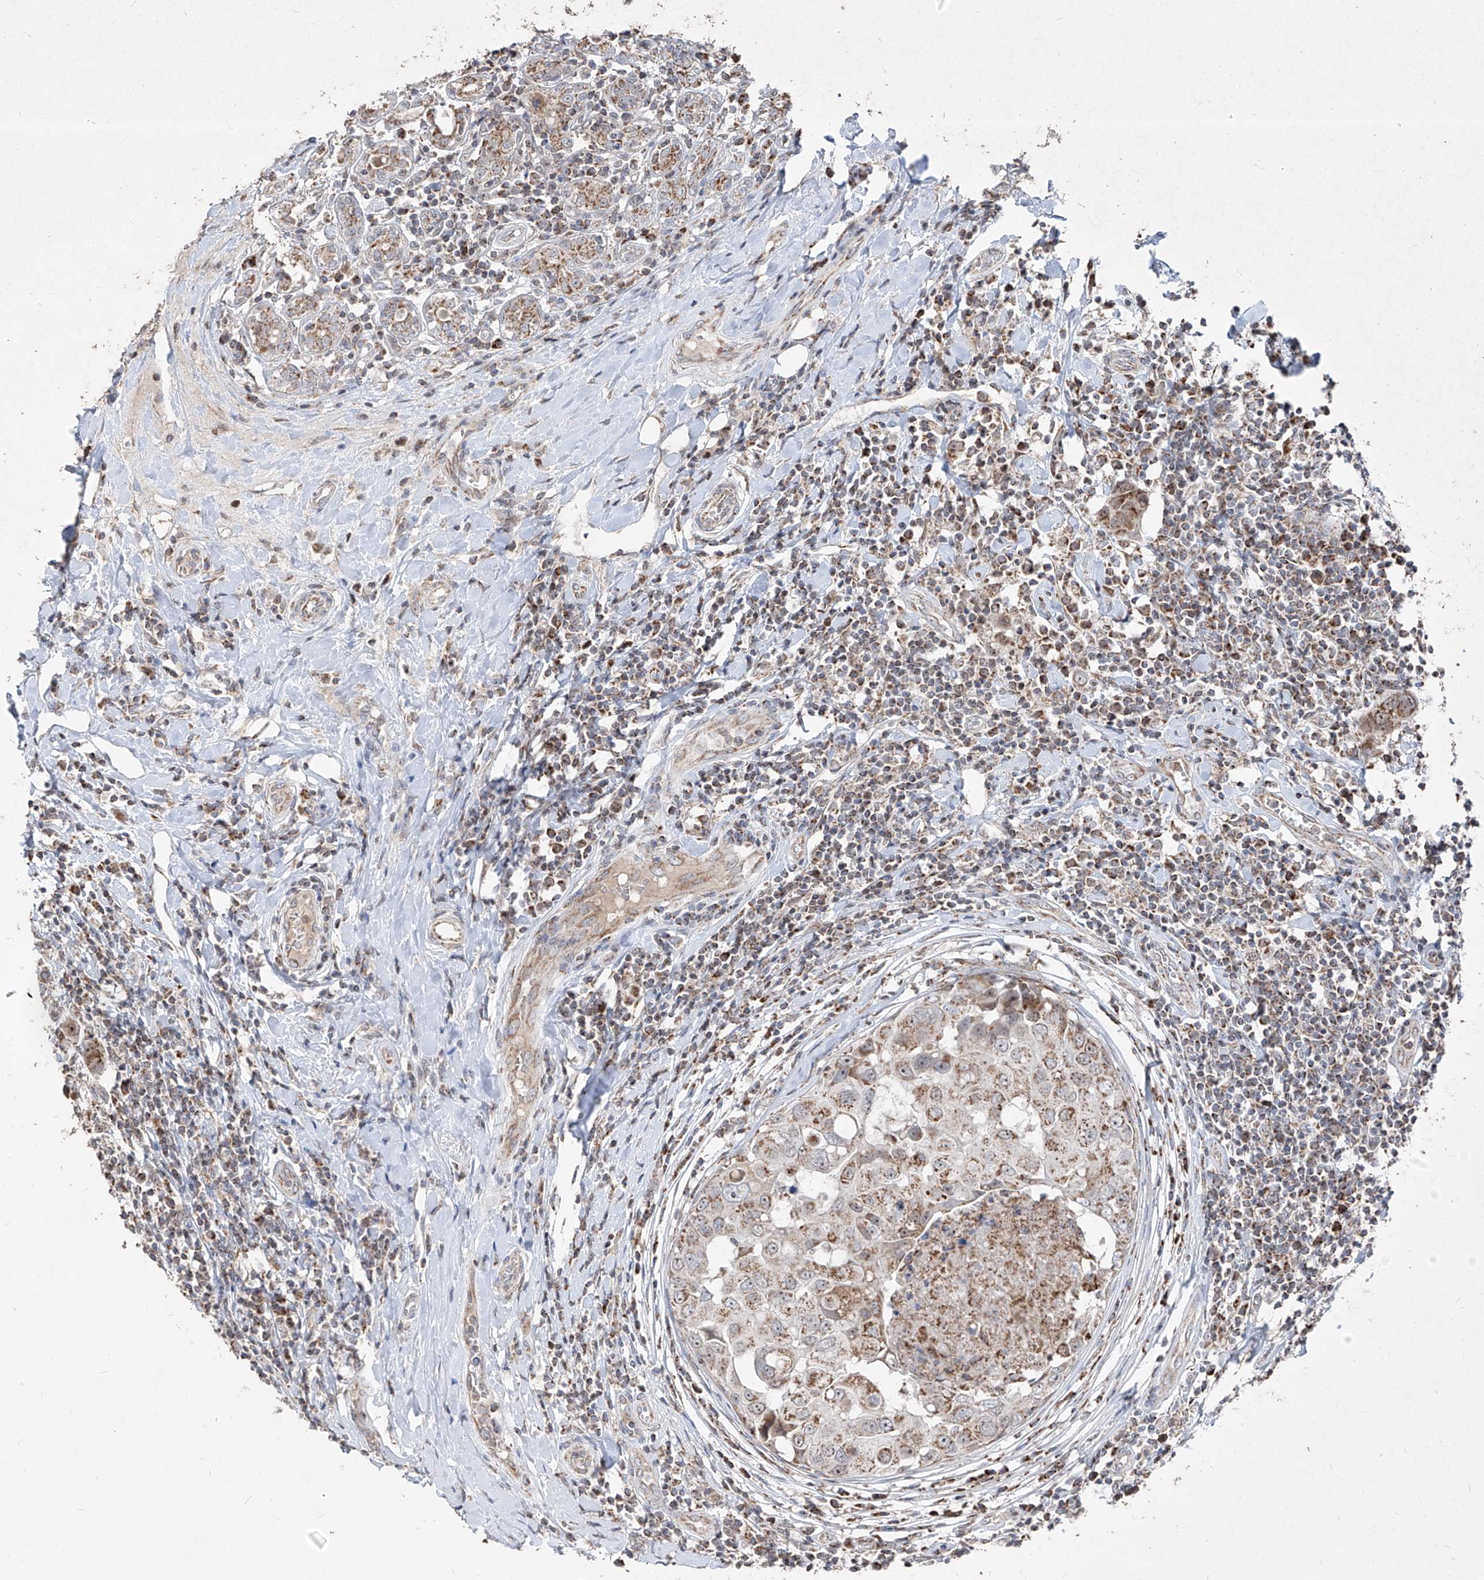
{"staining": {"intensity": "weak", "quantity": ">75%", "location": "cytoplasmic/membranous"}, "tissue": "breast cancer", "cell_type": "Tumor cells", "image_type": "cancer", "snomed": [{"axis": "morphology", "description": "Duct carcinoma"}, {"axis": "topography", "description": "Breast"}], "caption": "Immunohistochemistry staining of breast cancer (infiltrating ductal carcinoma), which reveals low levels of weak cytoplasmic/membranous positivity in about >75% of tumor cells indicating weak cytoplasmic/membranous protein expression. The staining was performed using DAB (3,3'-diaminobenzidine) (brown) for protein detection and nuclei were counterstained in hematoxylin (blue).", "gene": "NDUFB3", "patient": {"sex": "female", "age": 27}}